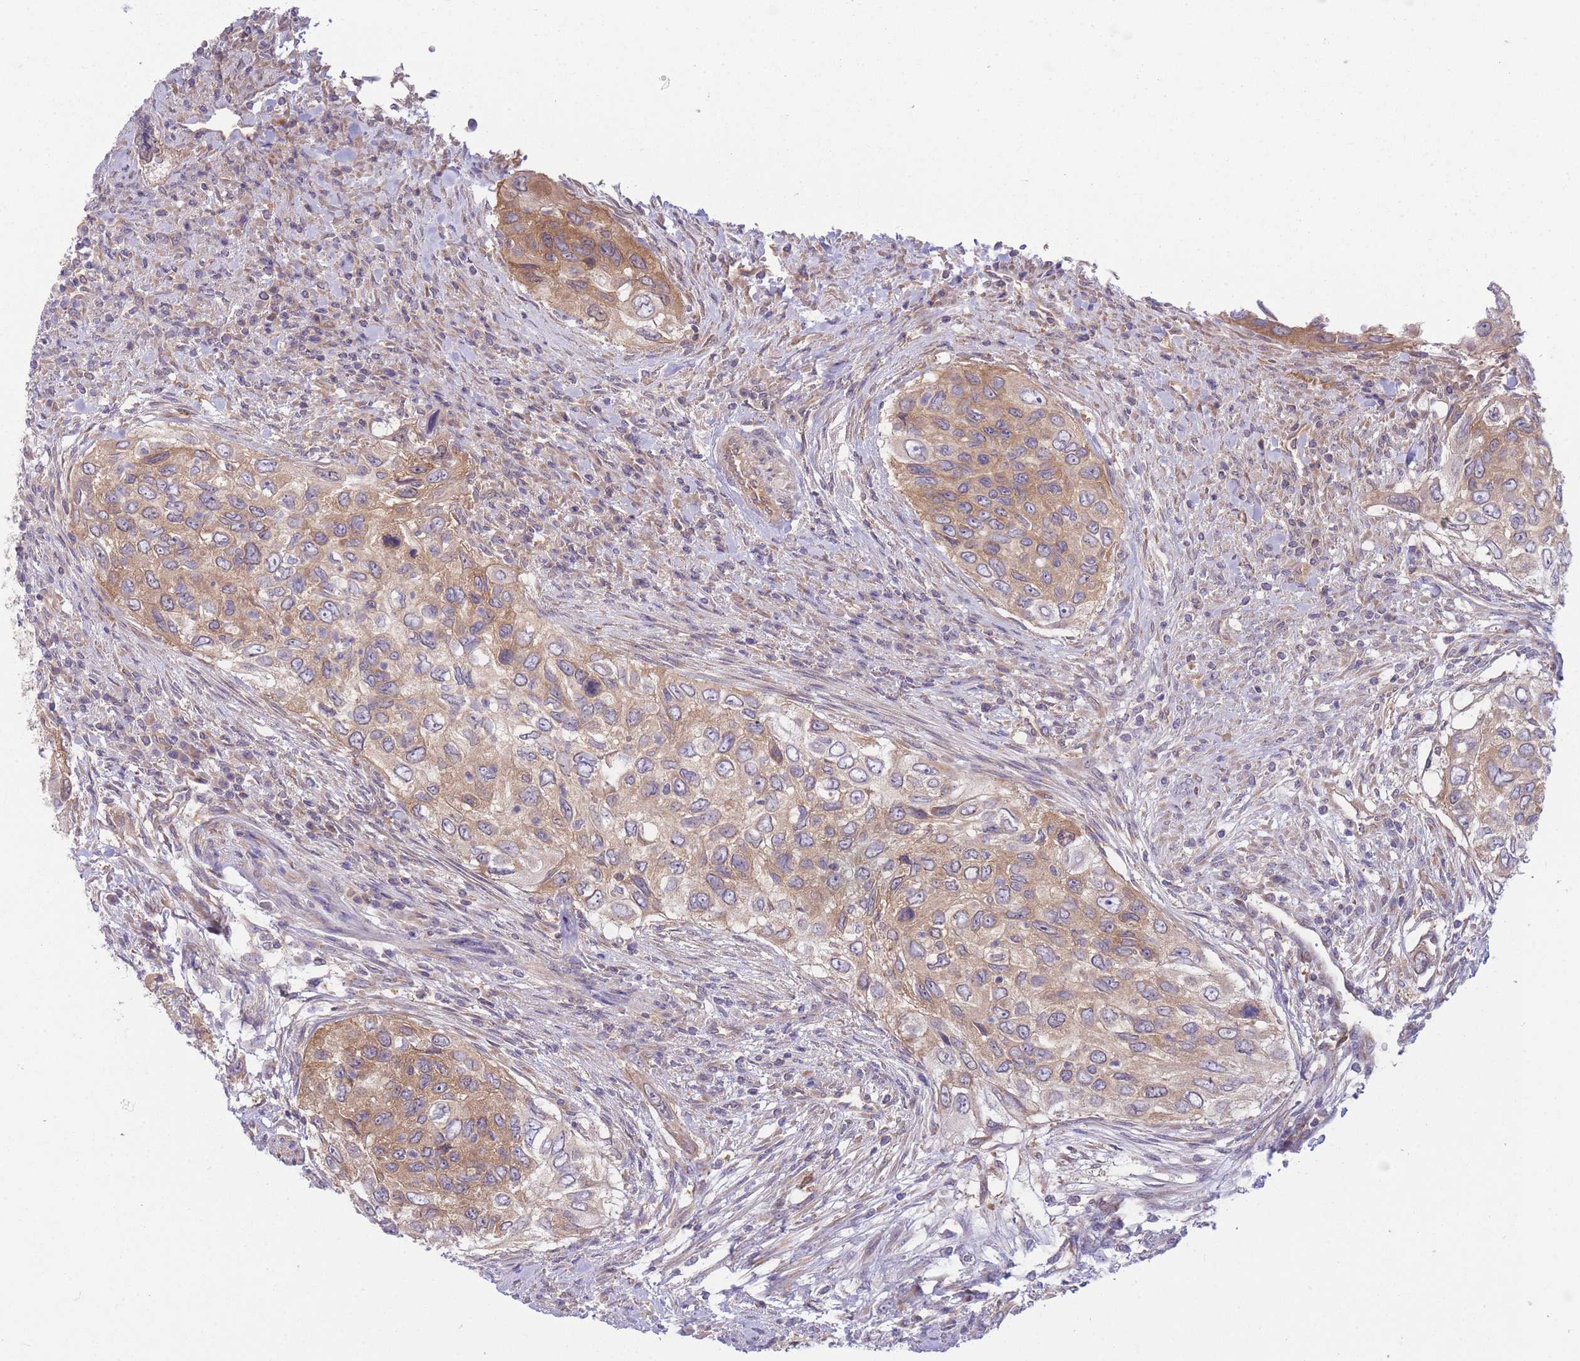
{"staining": {"intensity": "moderate", "quantity": ">75%", "location": "cytoplasmic/membranous"}, "tissue": "urothelial cancer", "cell_type": "Tumor cells", "image_type": "cancer", "snomed": [{"axis": "morphology", "description": "Urothelial carcinoma, High grade"}, {"axis": "topography", "description": "Urinary bladder"}], "caption": "This photomicrograph shows IHC staining of human urothelial carcinoma (high-grade), with medium moderate cytoplasmic/membranous staining in approximately >75% of tumor cells.", "gene": "PFDN6", "patient": {"sex": "female", "age": 60}}